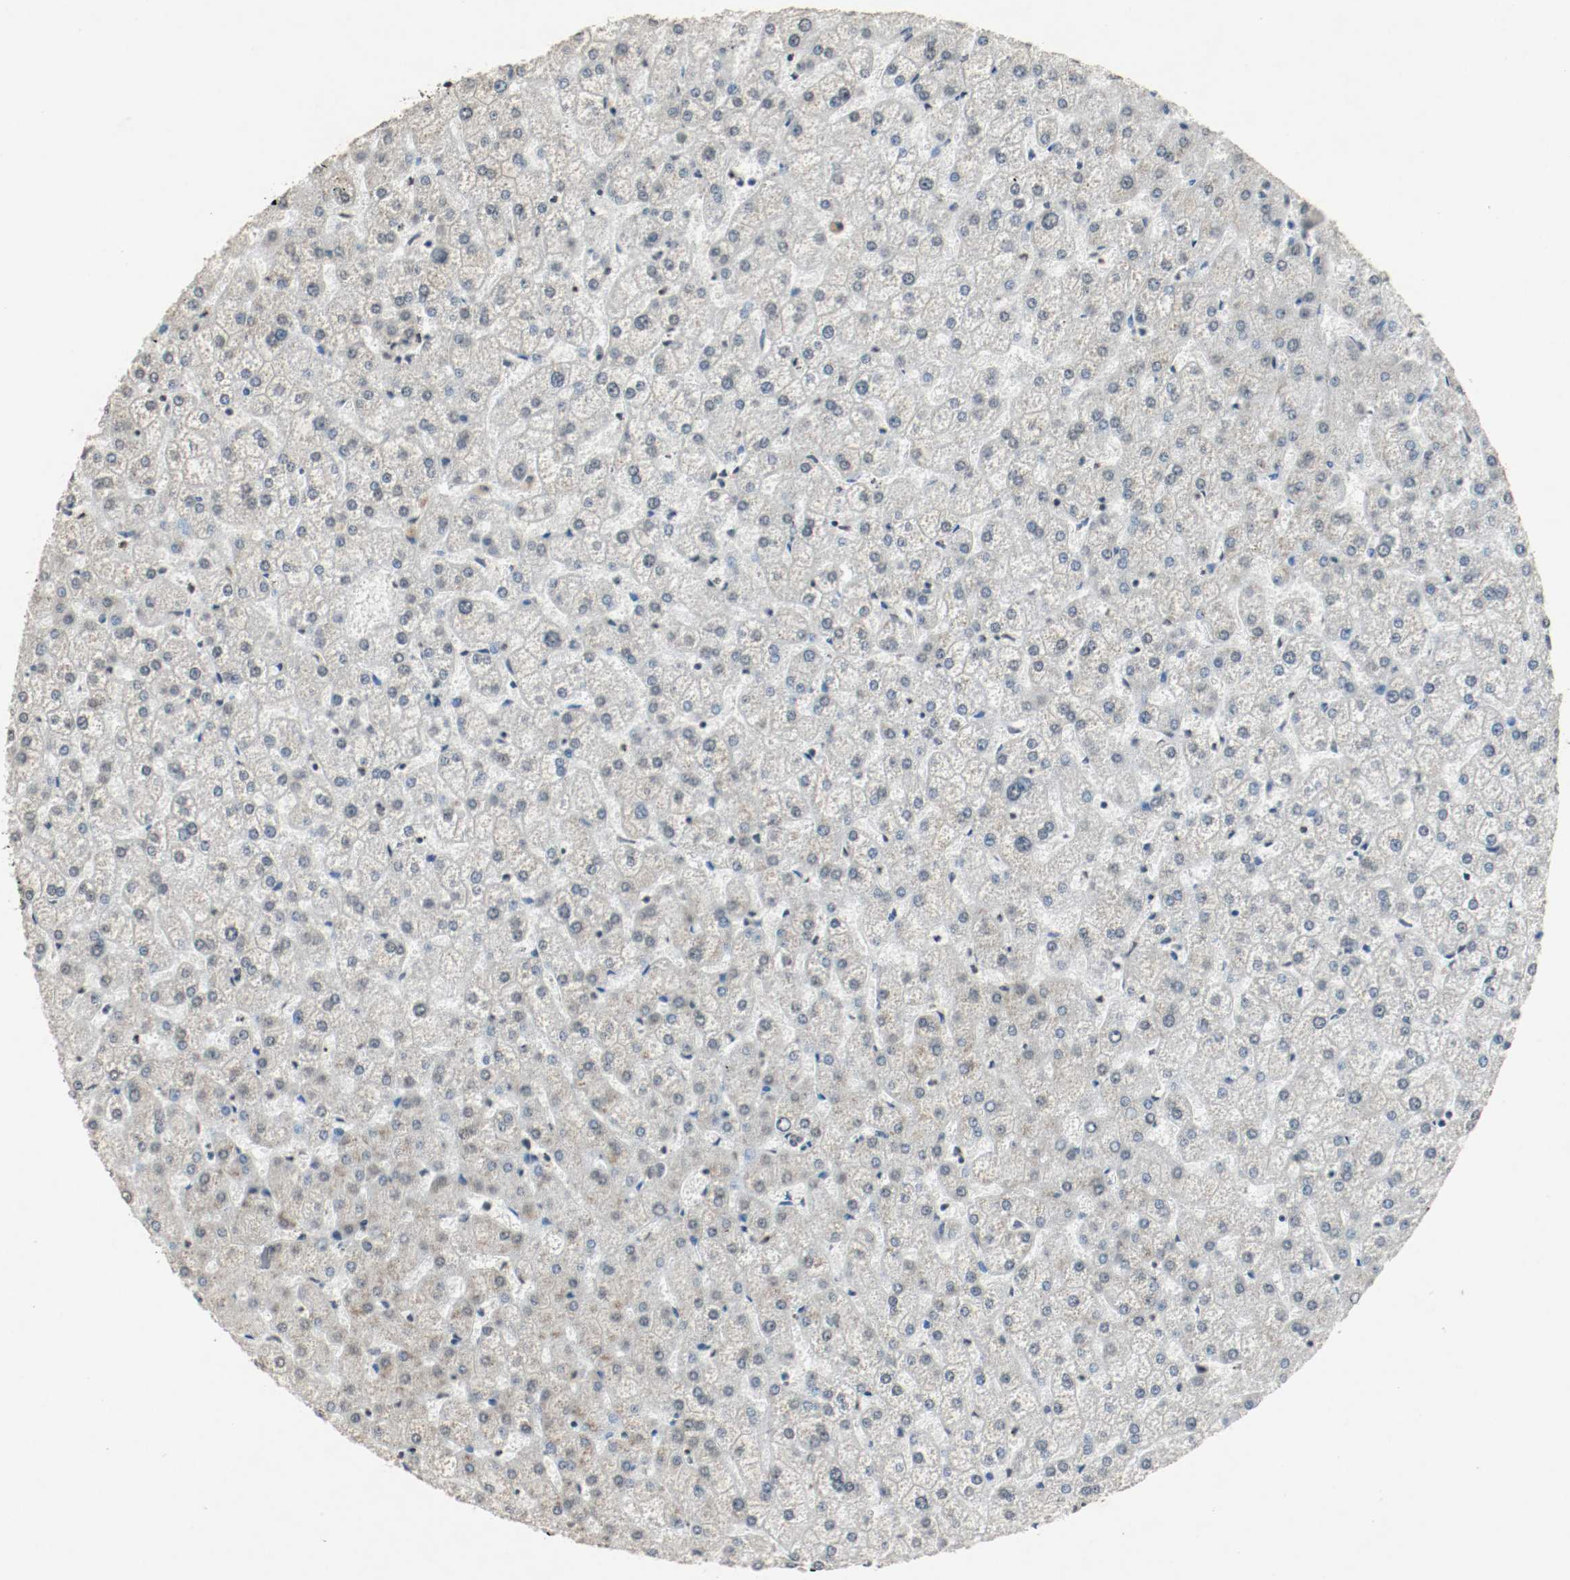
{"staining": {"intensity": "weak", "quantity": ">75%", "location": "nuclear"}, "tissue": "liver", "cell_type": "Cholangiocytes", "image_type": "normal", "snomed": [{"axis": "morphology", "description": "Normal tissue, NOS"}, {"axis": "topography", "description": "Liver"}], "caption": "A brown stain shows weak nuclear expression of a protein in cholangiocytes of normal liver. The staining is performed using DAB brown chromogen to label protein expression. The nuclei are counter-stained blue using hematoxylin.", "gene": "DNMT1", "patient": {"sex": "female", "age": 32}}